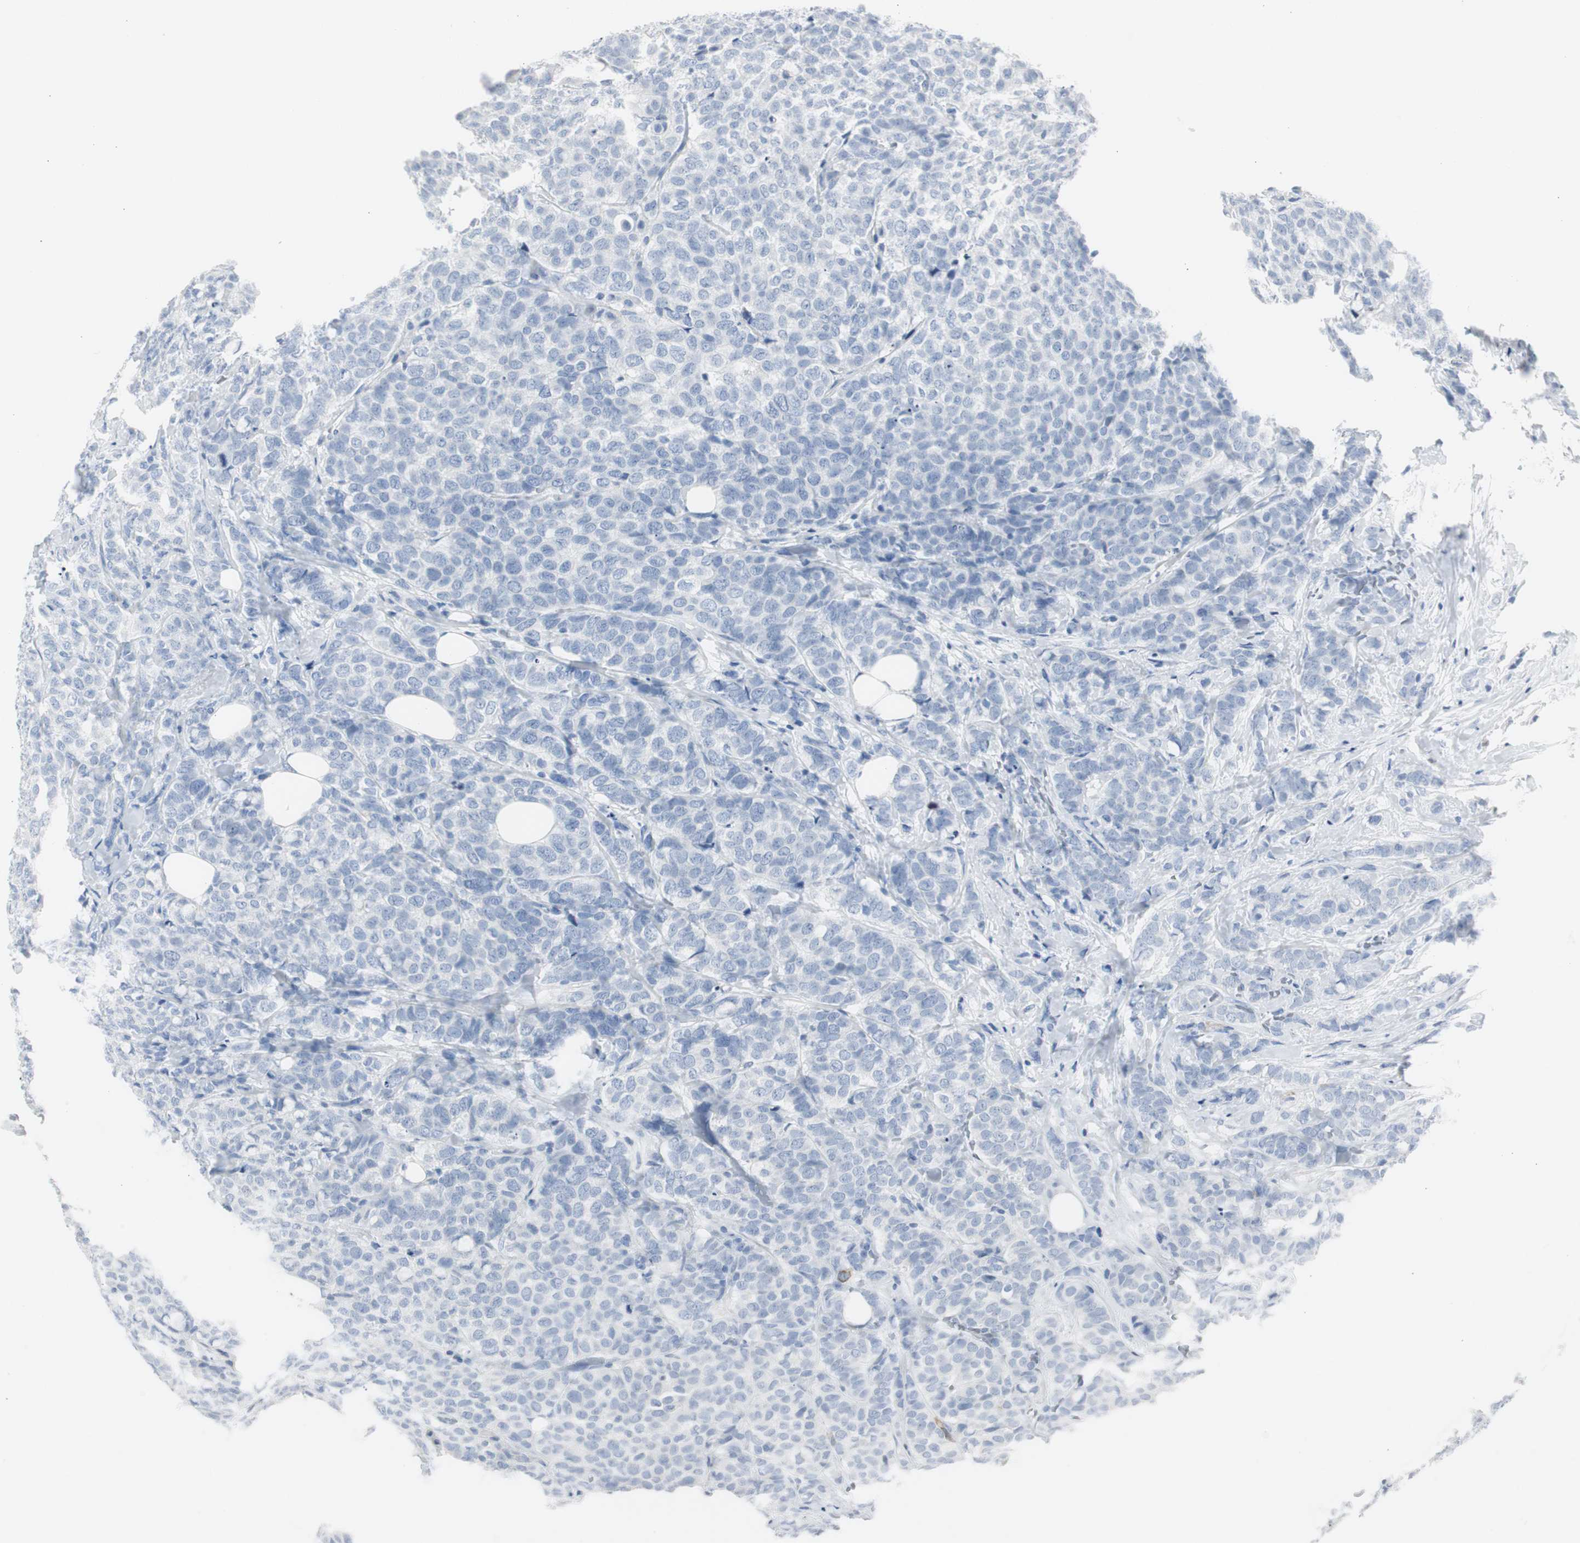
{"staining": {"intensity": "negative", "quantity": "none", "location": "none"}, "tissue": "breast cancer", "cell_type": "Tumor cells", "image_type": "cancer", "snomed": [{"axis": "morphology", "description": "Lobular carcinoma"}, {"axis": "topography", "description": "Breast"}], "caption": "The micrograph reveals no significant staining in tumor cells of breast cancer (lobular carcinoma). (DAB (3,3'-diaminobenzidine) immunohistochemistry (IHC), high magnification).", "gene": "S100A7", "patient": {"sex": "female", "age": 60}}